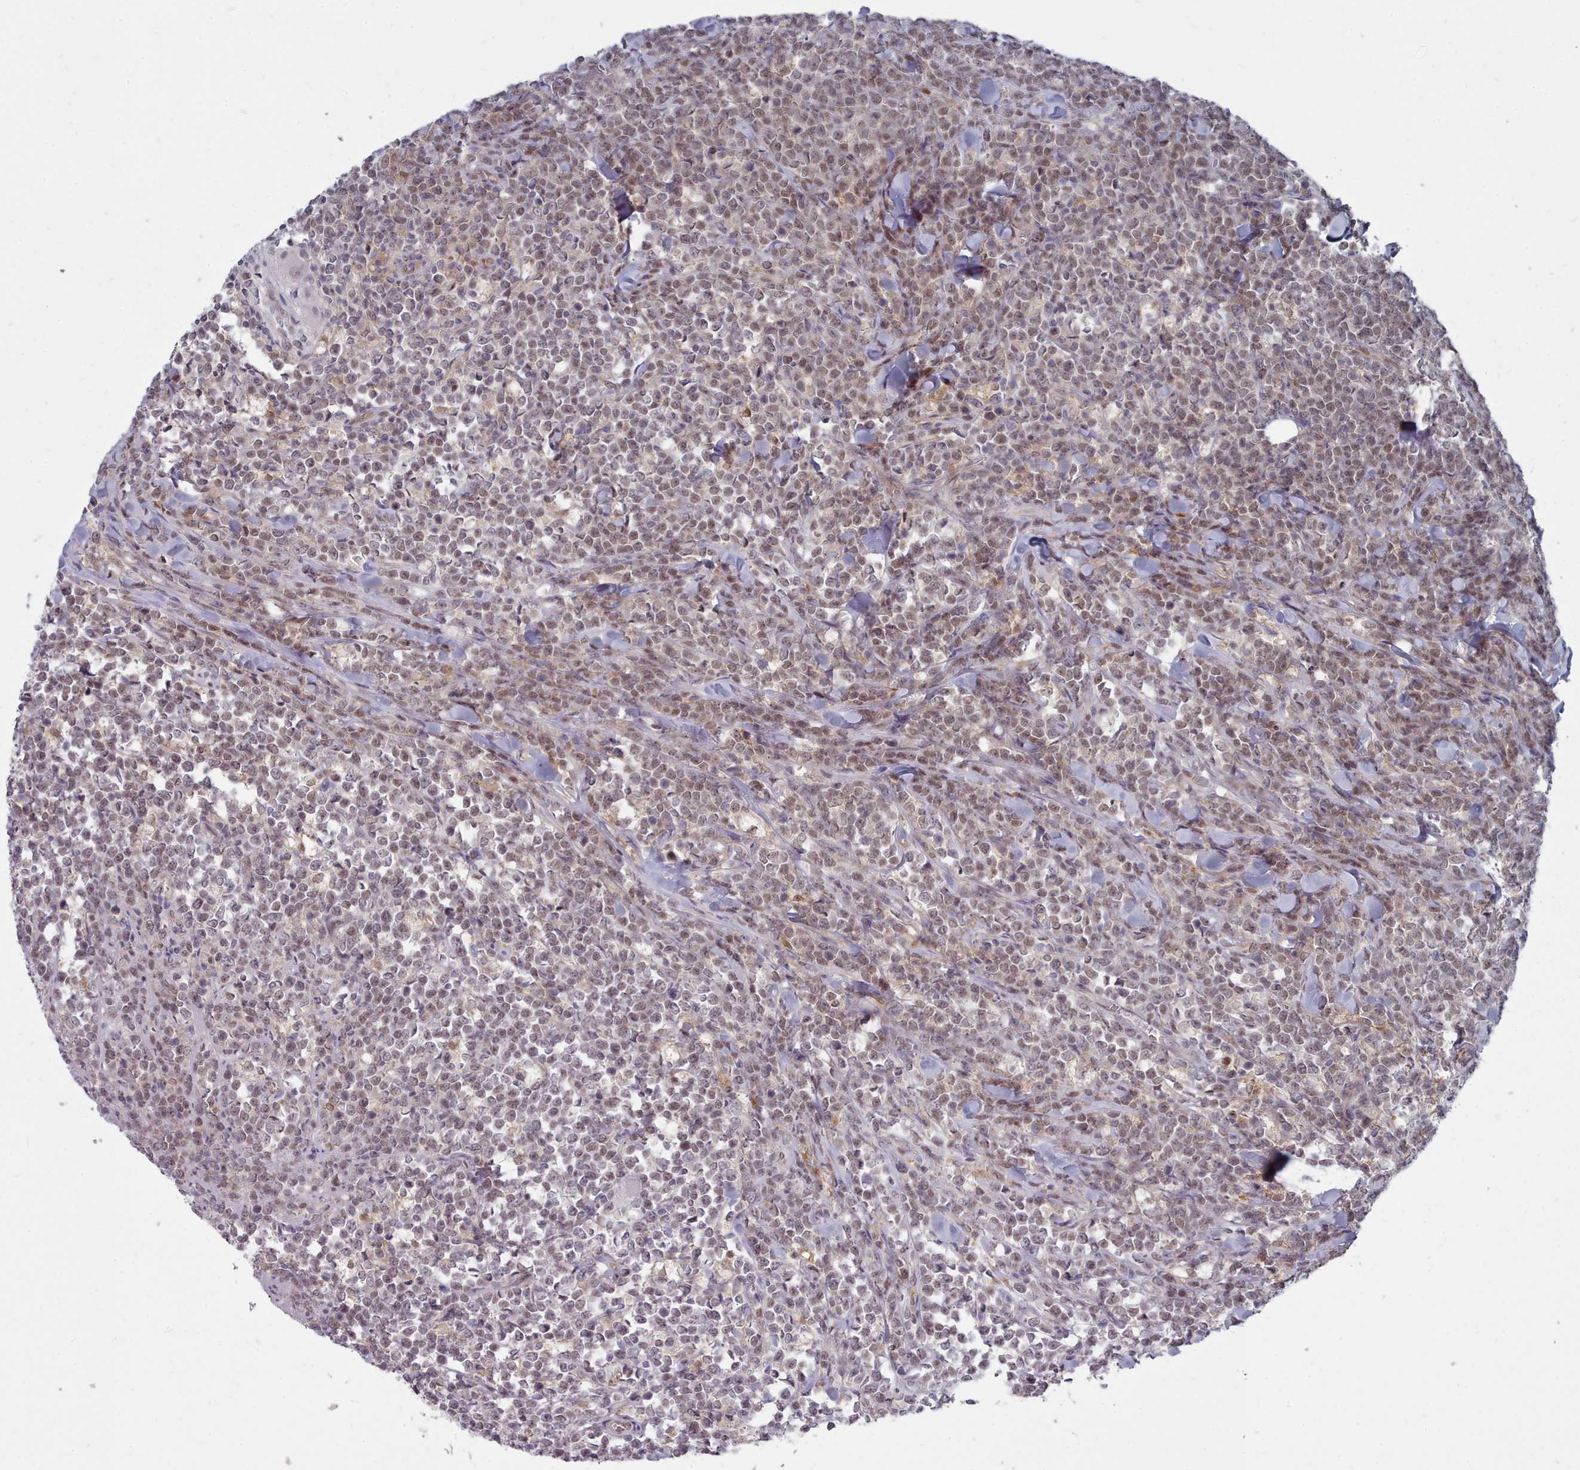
{"staining": {"intensity": "weak", "quantity": ">75%", "location": "nuclear"}, "tissue": "lymphoma", "cell_type": "Tumor cells", "image_type": "cancer", "snomed": [{"axis": "morphology", "description": "Malignant lymphoma, non-Hodgkin's type, High grade"}, {"axis": "topography", "description": "Small intestine"}], "caption": "Immunohistochemistry (DAB (3,3'-diaminobenzidine)) staining of human high-grade malignant lymphoma, non-Hodgkin's type shows weak nuclear protein staining in approximately >75% of tumor cells. The staining is performed using DAB (3,3'-diaminobenzidine) brown chromogen to label protein expression. The nuclei are counter-stained blue using hematoxylin.", "gene": "GINS1", "patient": {"sex": "male", "age": 8}}